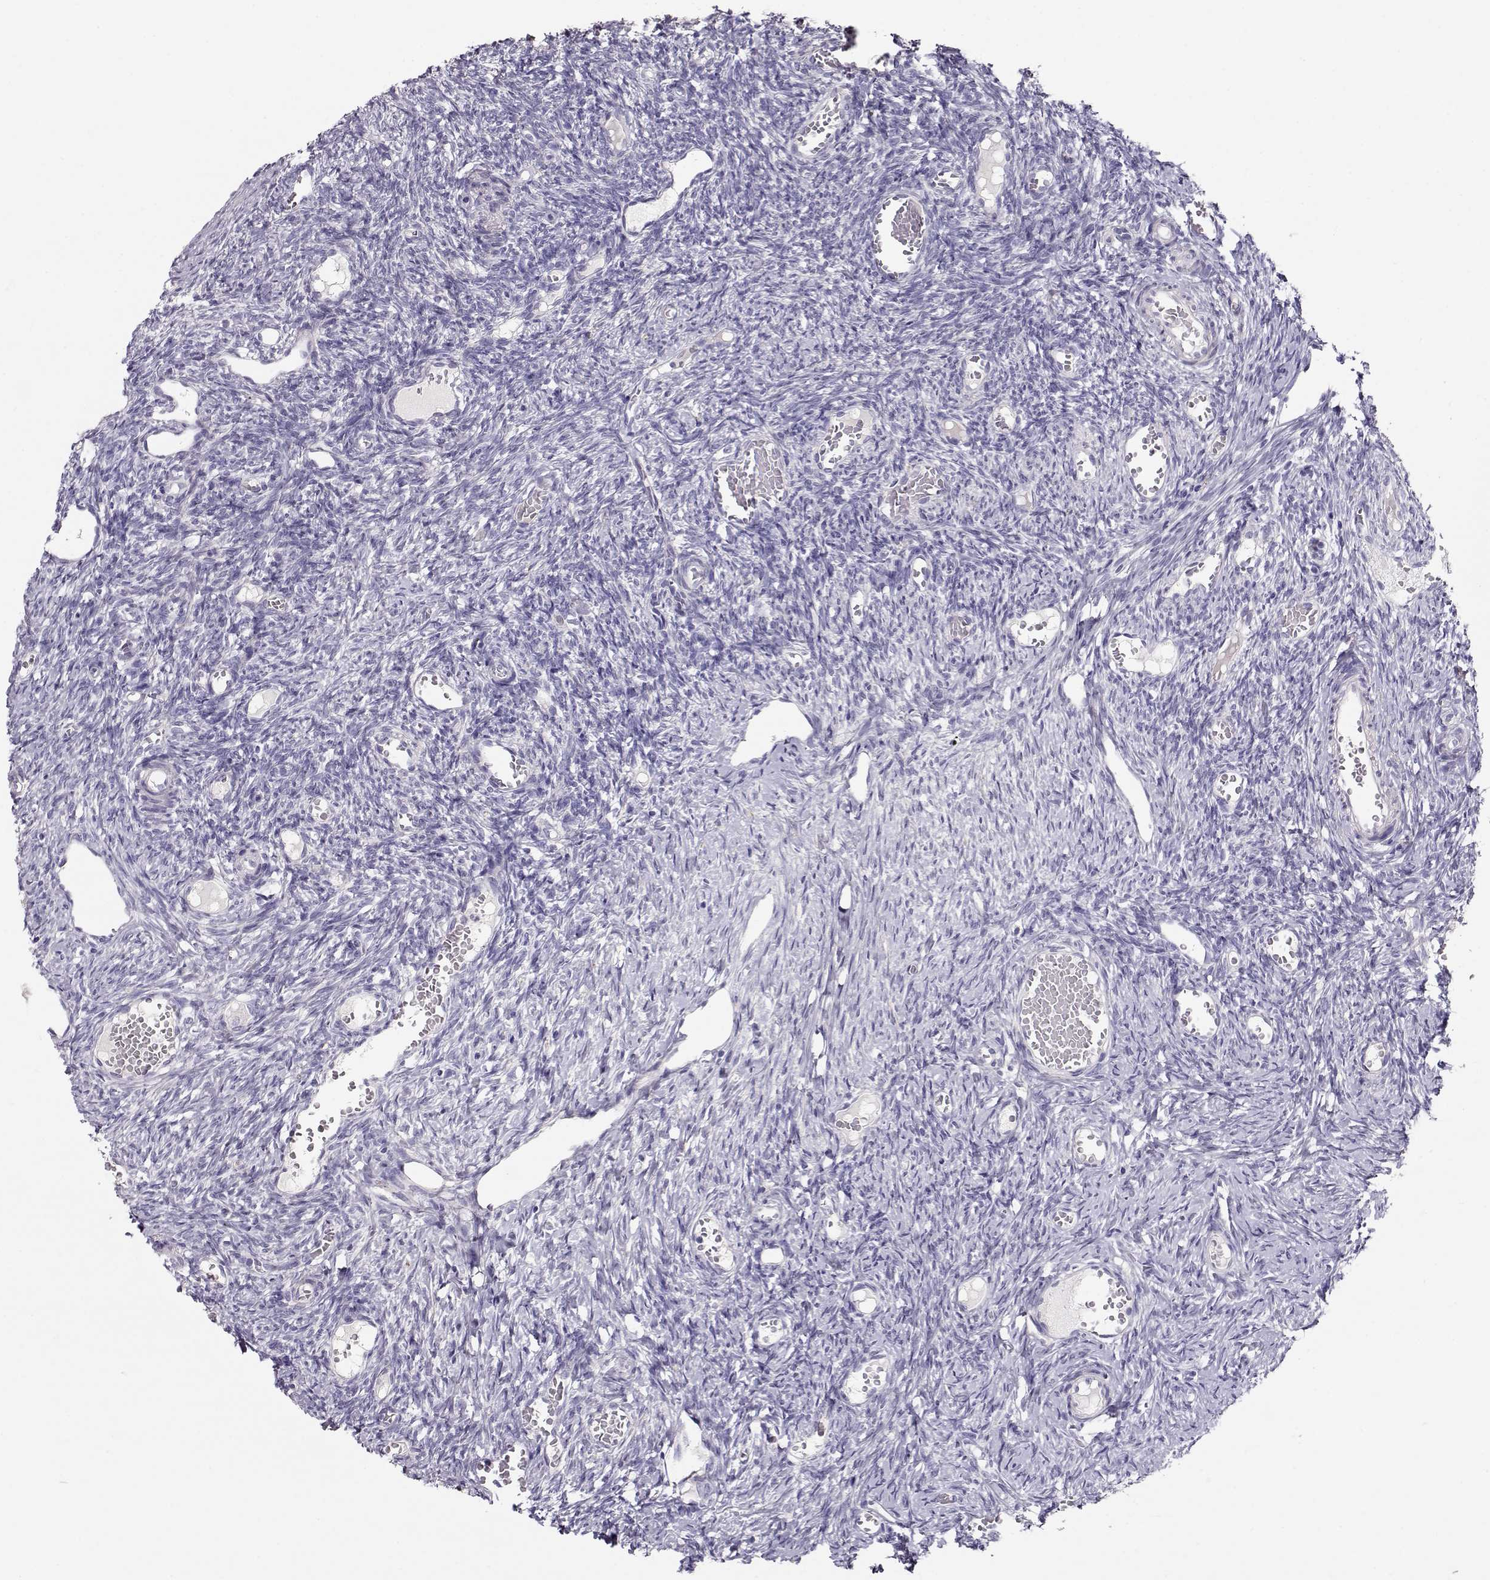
{"staining": {"intensity": "negative", "quantity": "none", "location": "none"}, "tissue": "ovary", "cell_type": "Ovarian stroma cells", "image_type": "normal", "snomed": [{"axis": "morphology", "description": "Normal tissue, NOS"}, {"axis": "topography", "description": "Ovary"}], "caption": "Ovary was stained to show a protein in brown. There is no significant staining in ovarian stroma cells. (DAB (3,3'-diaminobenzidine) immunohistochemistry (IHC) with hematoxylin counter stain).", "gene": "RBM44", "patient": {"sex": "female", "age": 39}}